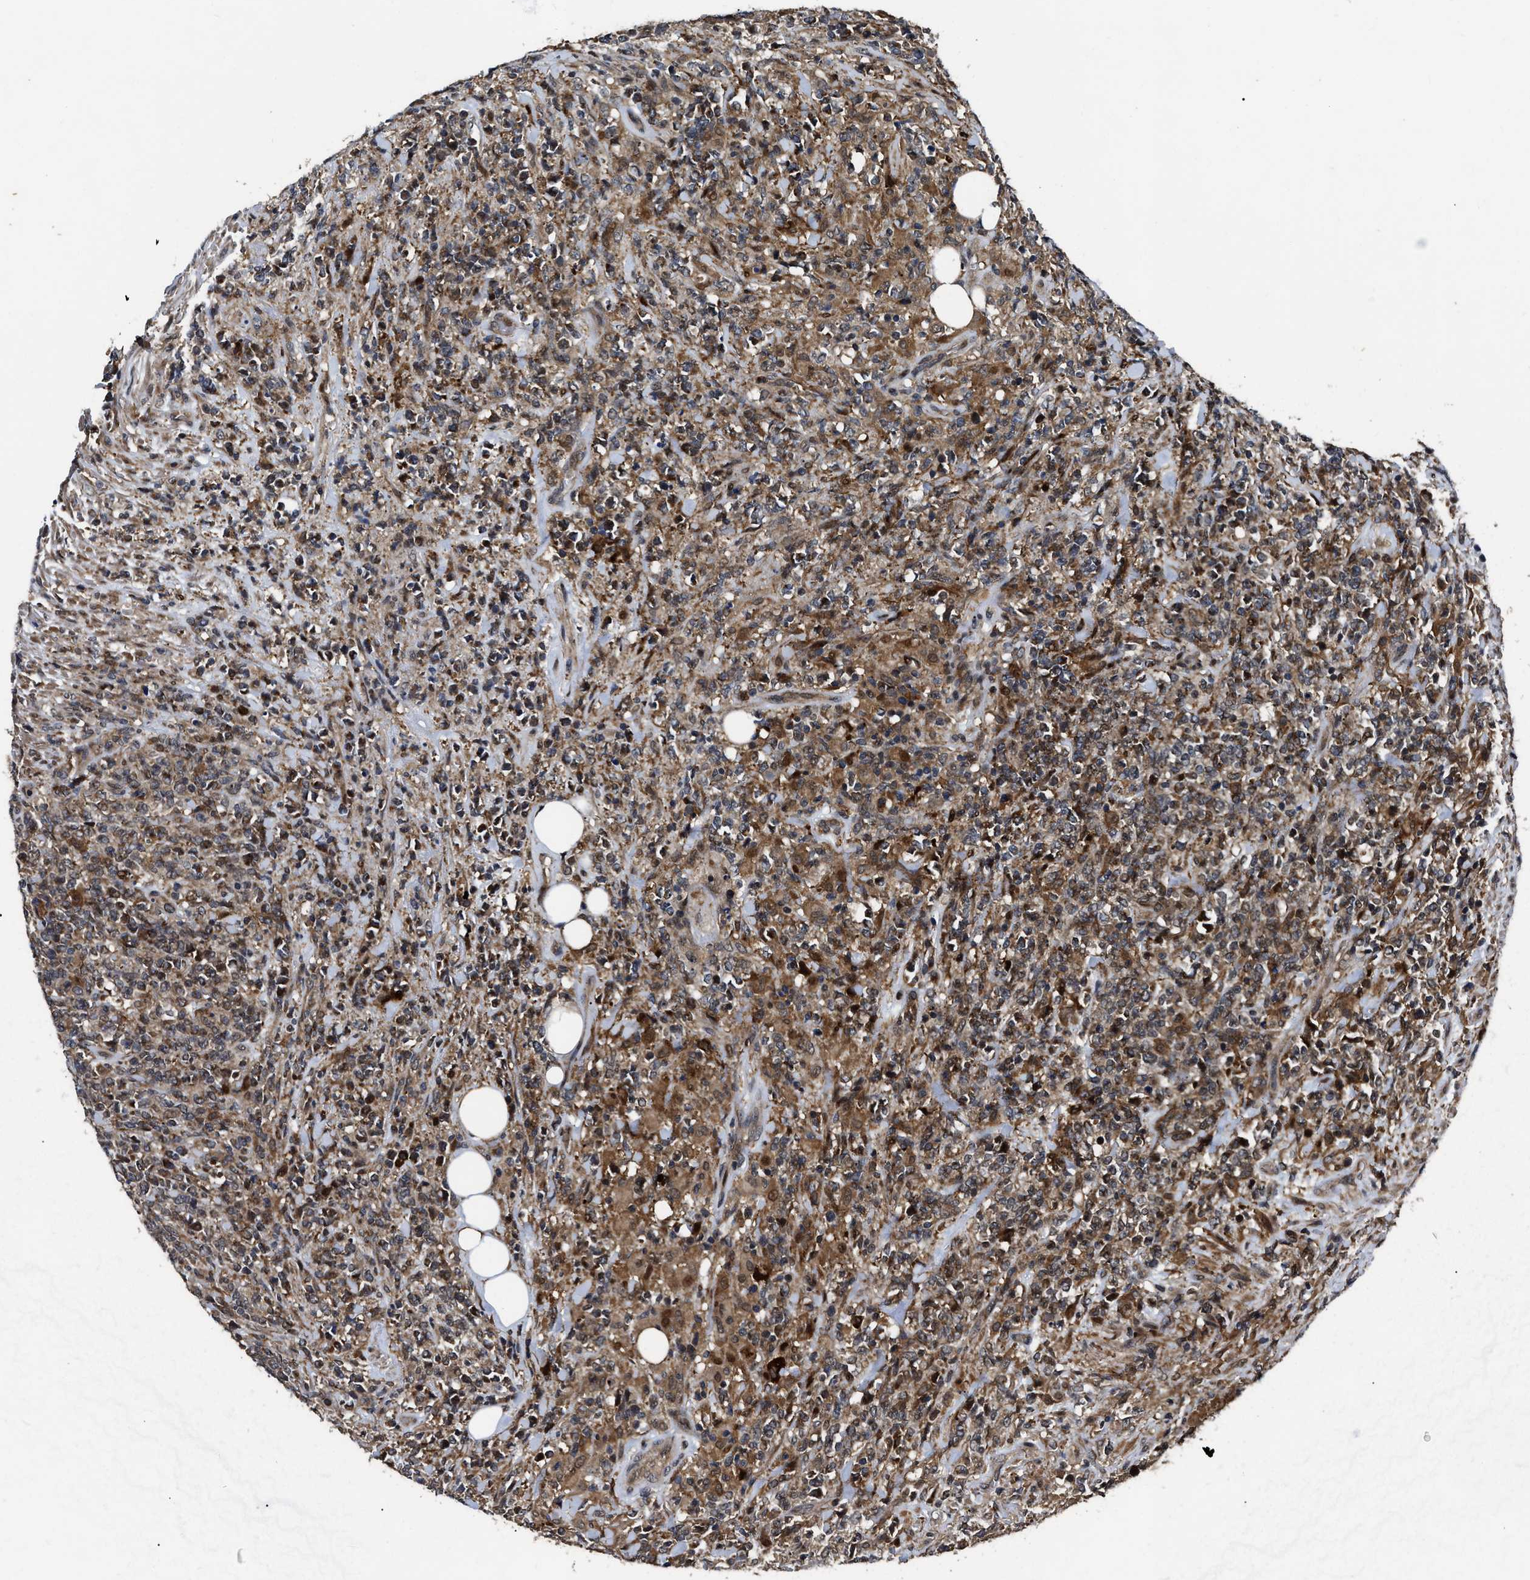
{"staining": {"intensity": "strong", "quantity": ">75%", "location": "cytoplasmic/membranous"}, "tissue": "lymphoma", "cell_type": "Tumor cells", "image_type": "cancer", "snomed": [{"axis": "morphology", "description": "Malignant lymphoma, non-Hodgkin's type, High grade"}, {"axis": "topography", "description": "Soft tissue"}], "caption": "A histopathology image of human malignant lymphoma, non-Hodgkin's type (high-grade) stained for a protein demonstrates strong cytoplasmic/membranous brown staining in tumor cells.", "gene": "PPWD1", "patient": {"sex": "male", "age": 18}}